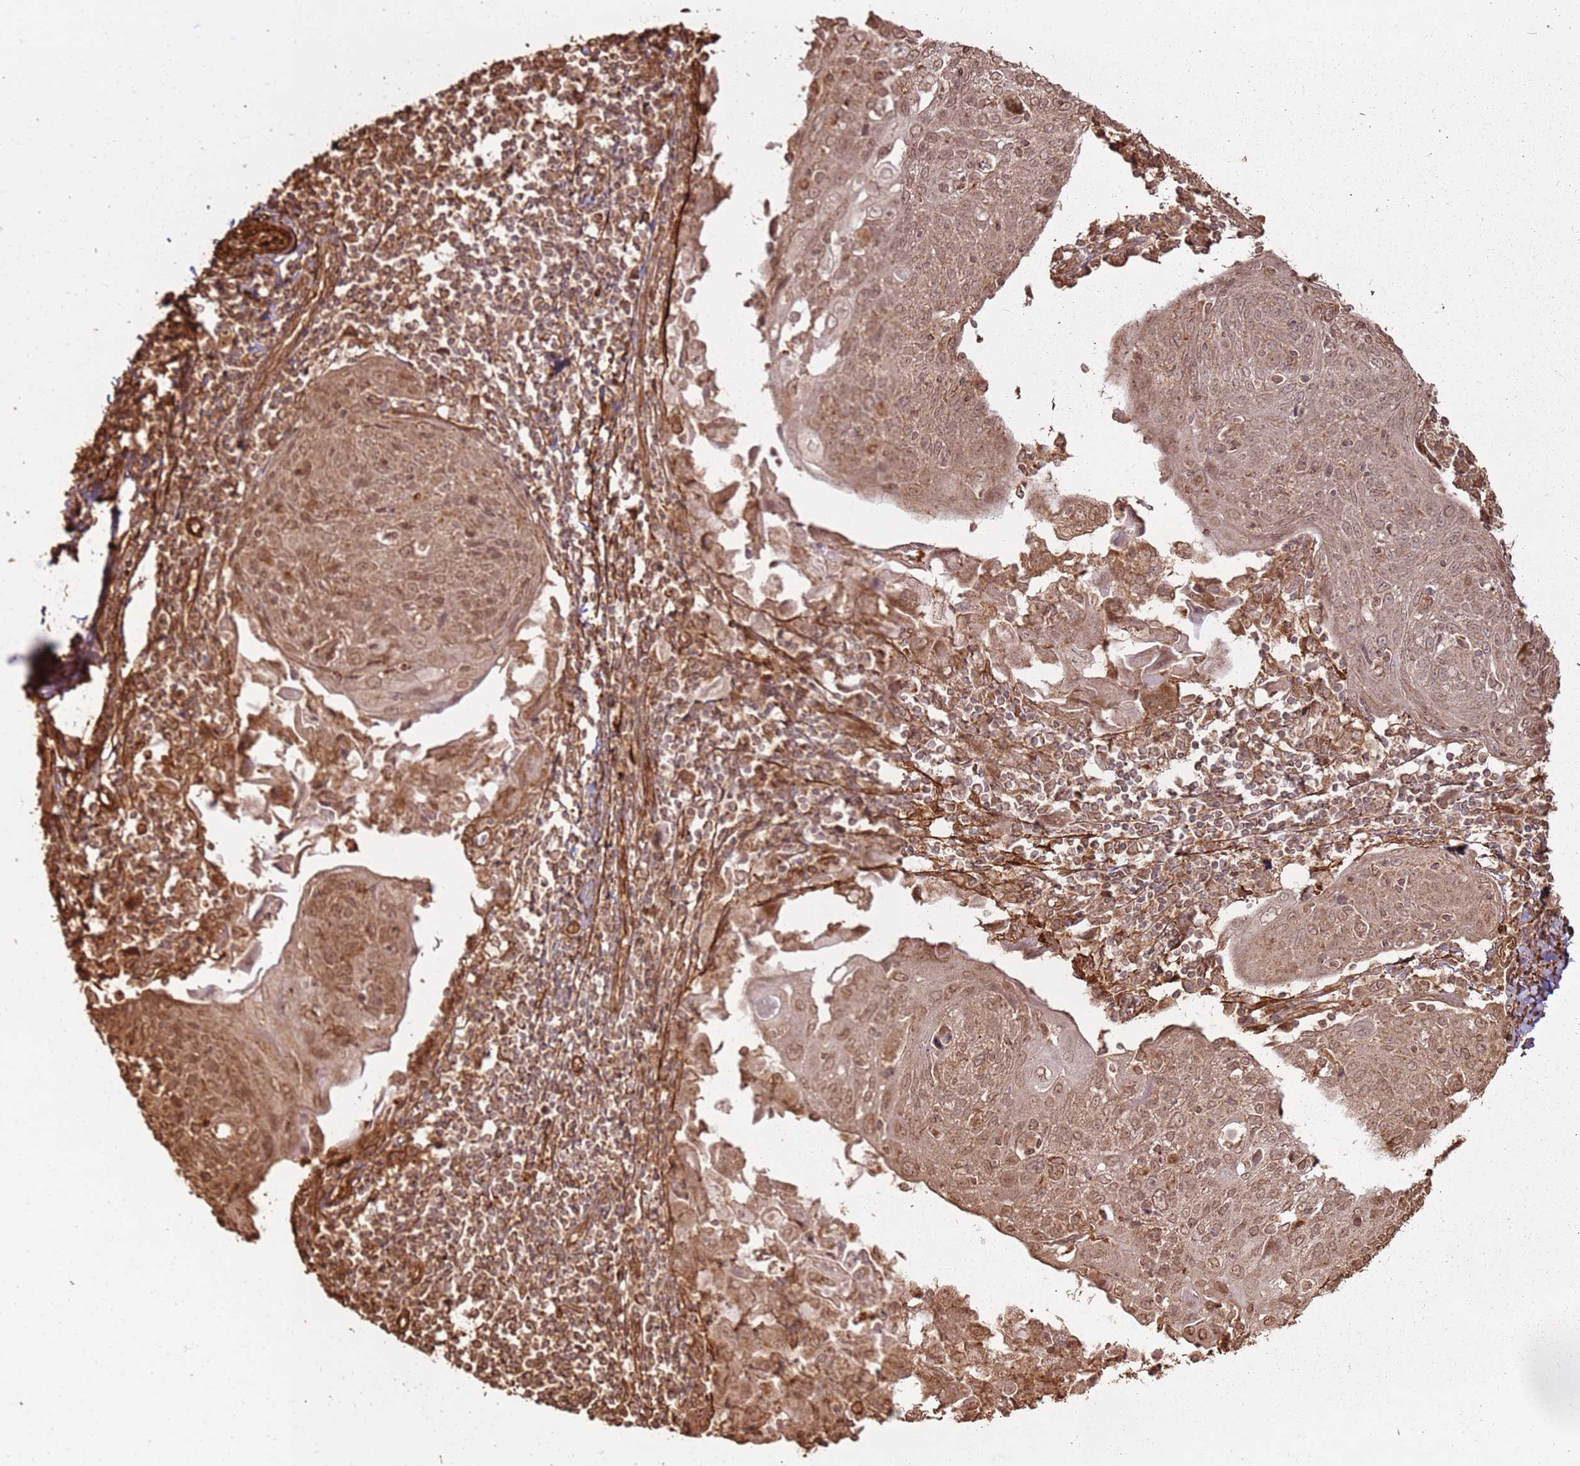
{"staining": {"intensity": "moderate", "quantity": ">75%", "location": "cytoplasmic/membranous,nuclear"}, "tissue": "cervical cancer", "cell_type": "Tumor cells", "image_type": "cancer", "snomed": [{"axis": "morphology", "description": "Squamous cell carcinoma, NOS"}, {"axis": "topography", "description": "Cervix"}], "caption": "Protein expression analysis of squamous cell carcinoma (cervical) demonstrates moderate cytoplasmic/membranous and nuclear staining in about >75% of tumor cells.", "gene": "DDX59", "patient": {"sex": "female", "age": 67}}